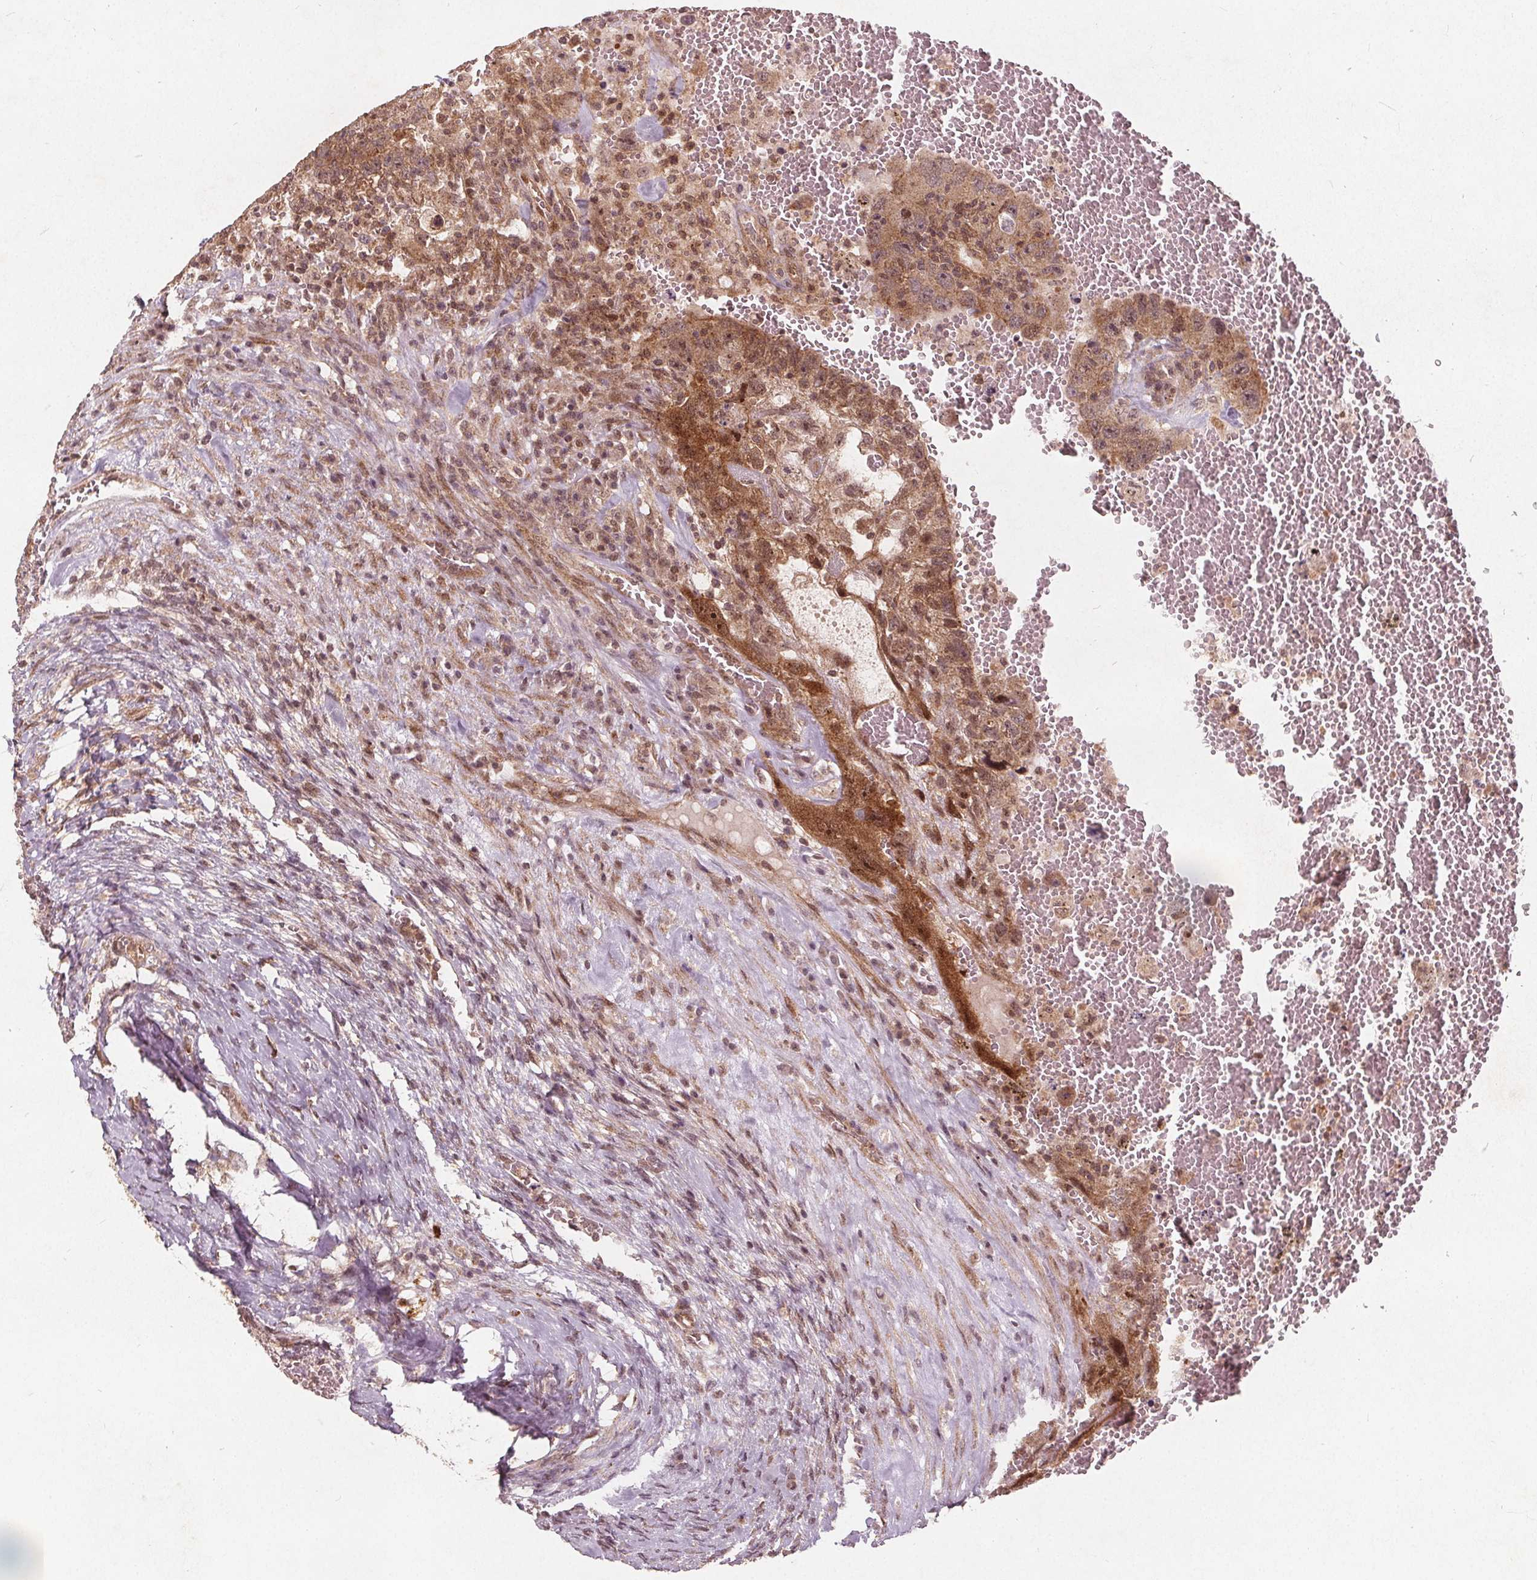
{"staining": {"intensity": "weak", "quantity": ">75%", "location": "cytoplasmic/membranous"}, "tissue": "testis cancer", "cell_type": "Tumor cells", "image_type": "cancer", "snomed": [{"axis": "morphology", "description": "Carcinoma, Embryonal, NOS"}, {"axis": "topography", "description": "Testis"}], "caption": "Immunohistochemistry histopathology image of human testis embryonal carcinoma stained for a protein (brown), which demonstrates low levels of weak cytoplasmic/membranous staining in about >75% of tumor cells.", "gene": "PPP1CB", "patient": {"sex": "male", "age": 26}}